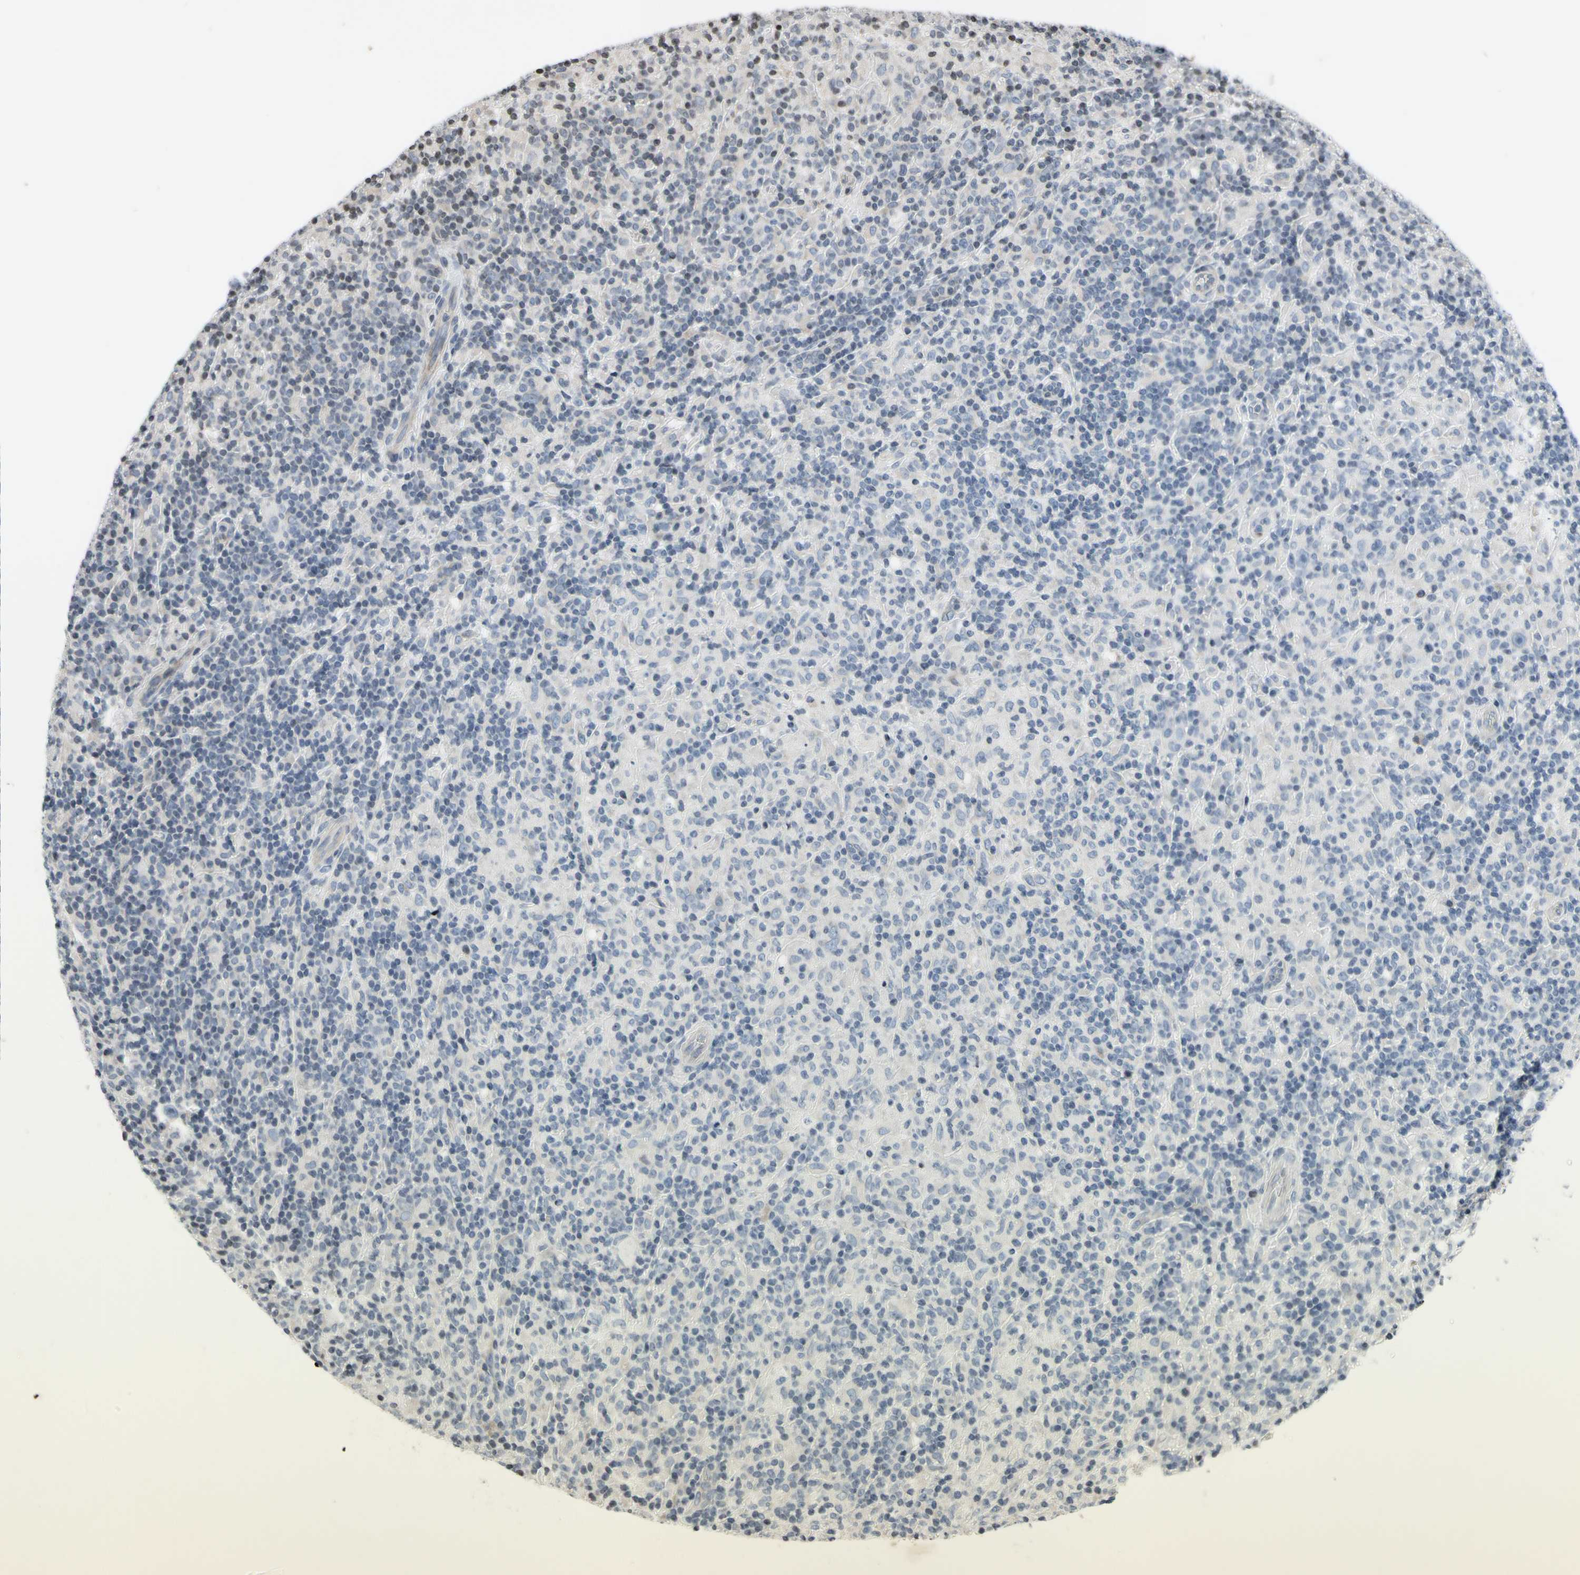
{"staining": {"intensity": "negative", "quantity": "none", "location": "none"}, "tissue": "lymphoma", "cell_type": "Tumor cells", "image_type": "cancer", "snomed": [{"axis": "morphology", "description": "Hodgkin's disease, NOS"}, {"axis": "topography", "description": "Lymph node"}], "caption": "Human Hodgkin's disease stained for a protein using IHC reveals no positivity in tumor cells.", "gene": "ARG1", "patient": {"sex": "male", "age": 70}}